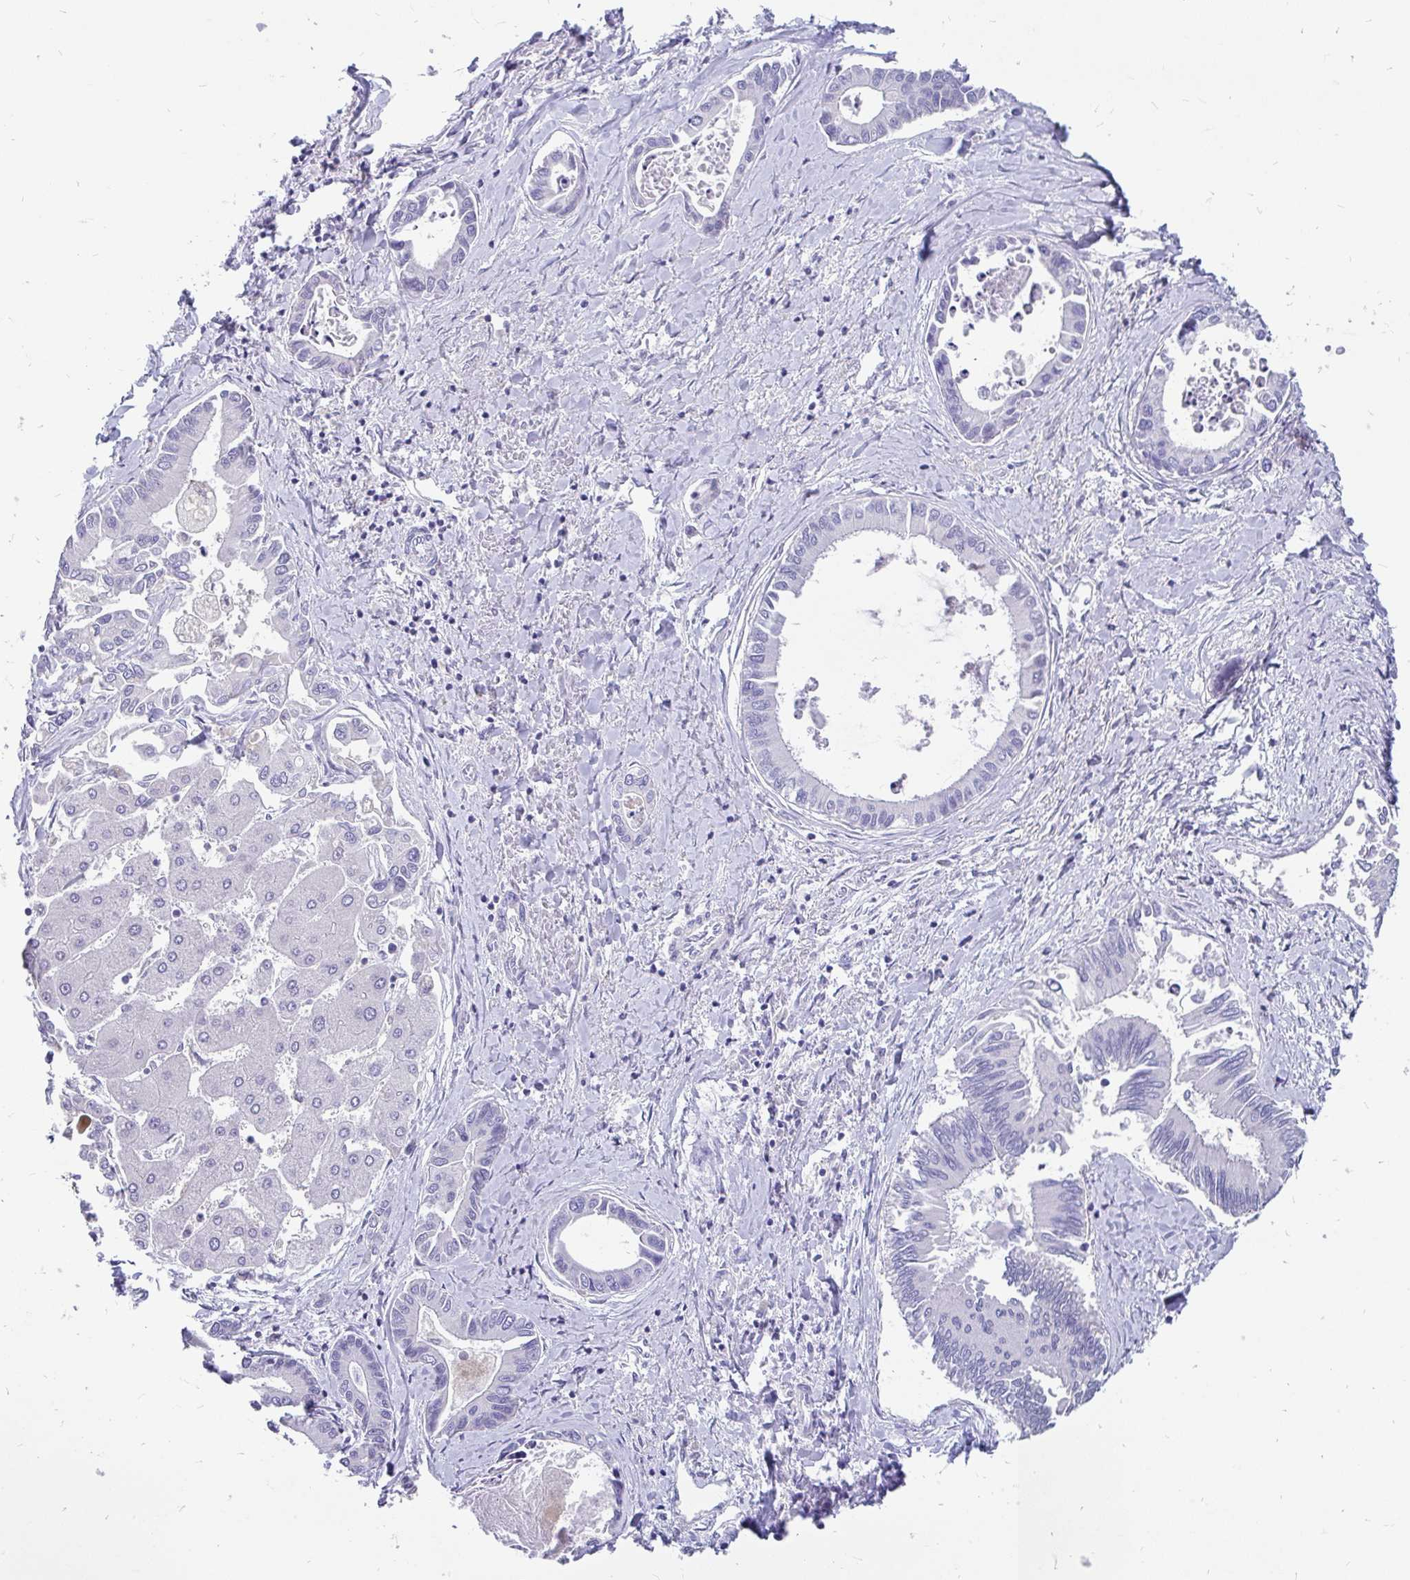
{"staining": {"intensity": "negative", "quantity": "none", "location": "none"}, "tissue": "liver cancer", "cell_type": "Tumor cells", "image_type": "cancer", "snomed": [{"axis": "morphology", "description": "Cholangiocarcinoma"}, {"axis": "topography", "description": "Liver"}], "caption": "Photomicrograph shows no protein positivity in tumor cells of liver cholangiocarcinoma tissue. (DAB immunohistochemistry with hematoxylin counter stain).", "gene": "INTS5", "patient": {"sex": "male", "age": 66}}